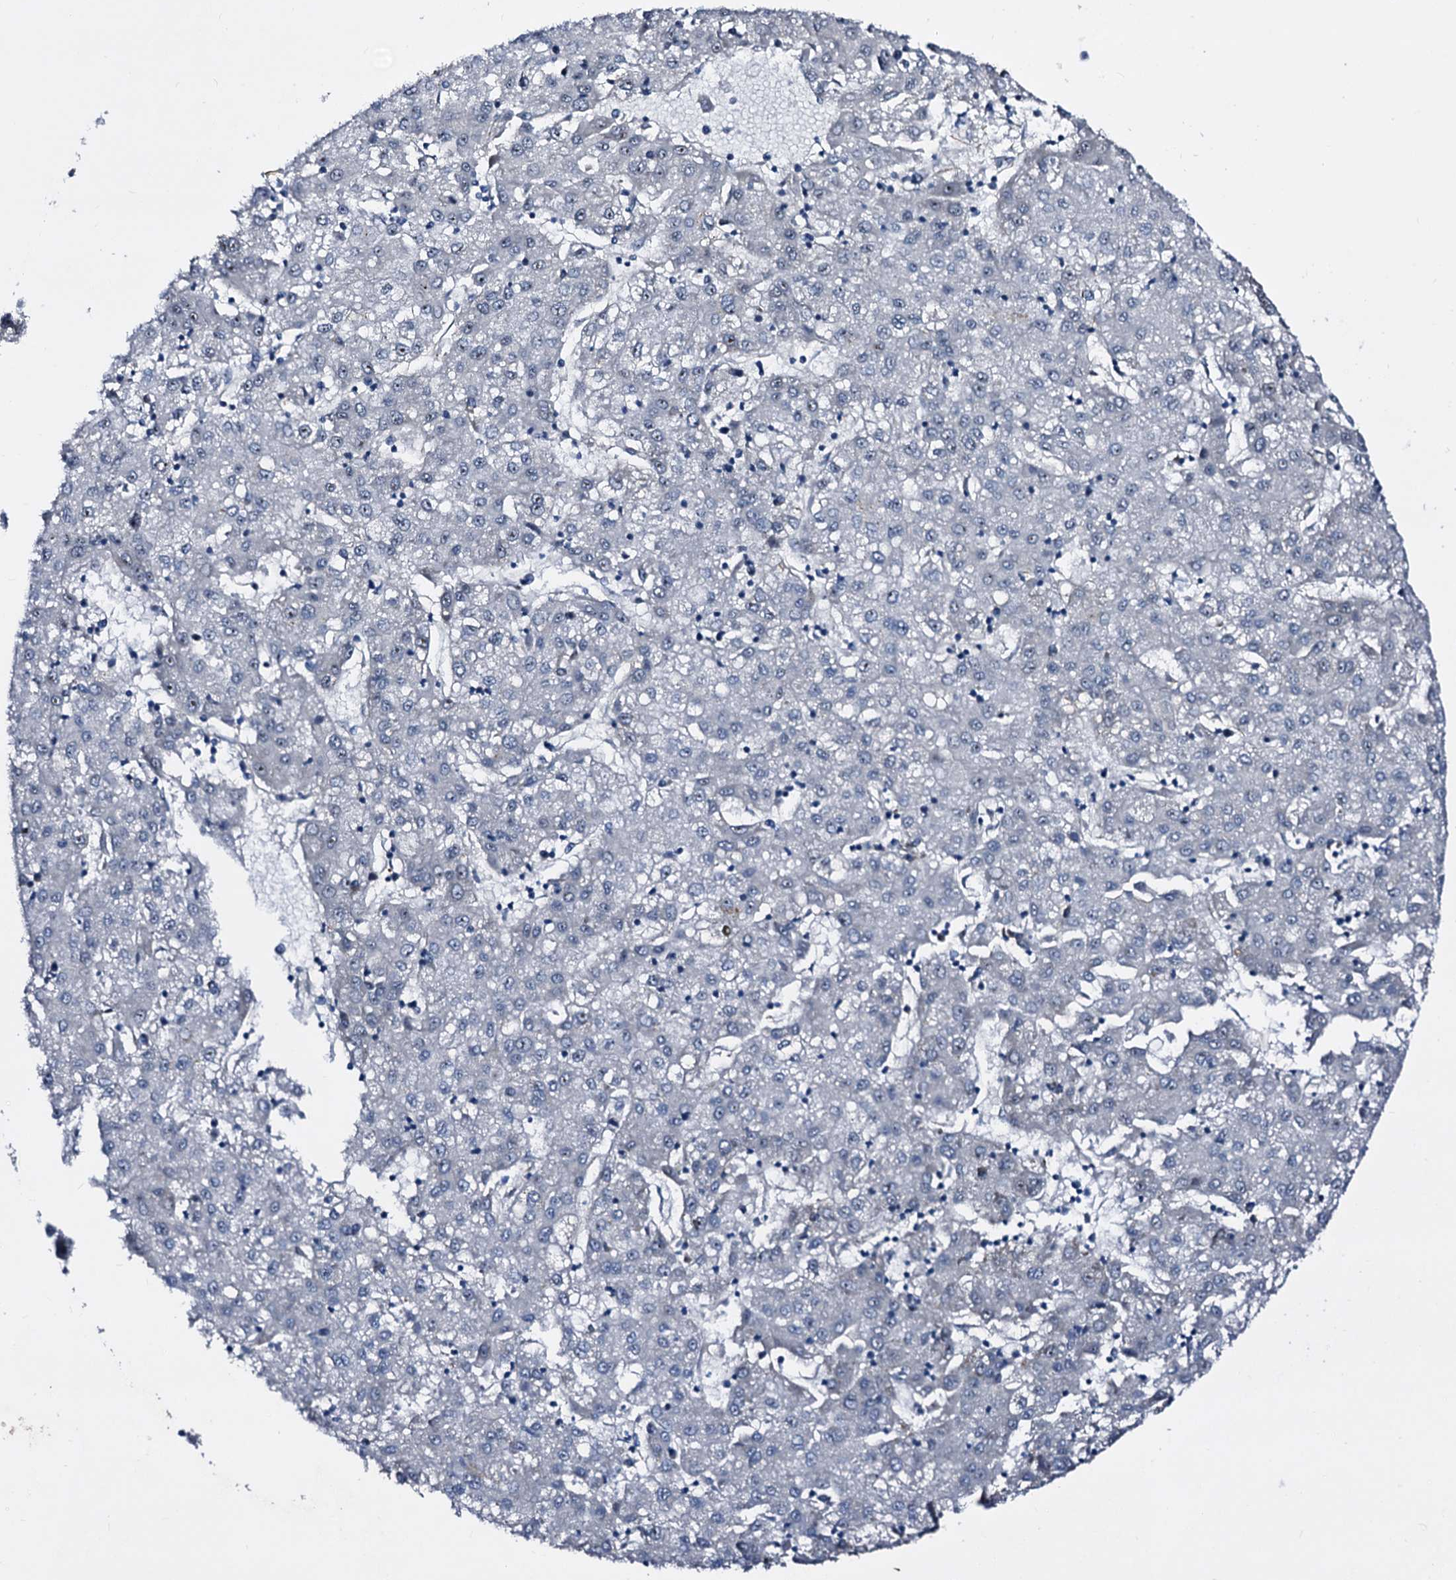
{"staining": {"intensity": "negative", "quantity": "none", "location": "none"}, "tissue": "liver cancer", "cell_type": "Tumor cells", "image_type": "cancer", "snomed": [{"axis": "morphology", "description": "Carcinoma, Hepatocellular, NOS"}, {"axis": "topography", "description": "Liver"}], "caption": "Immunohistochemical staining of human liver cancer (hepatocellular carcinoma) displays no significant positivity in tumor cells. Brightfield microscopy of immunohistochemistry (IHC) stained with DAB (3,3'-diaminobenzidine) (brown) and hematoxylin (blue), captured at high magnification.", "gene": "EMG1", "patient": {"sex": "male", "age": 72}}